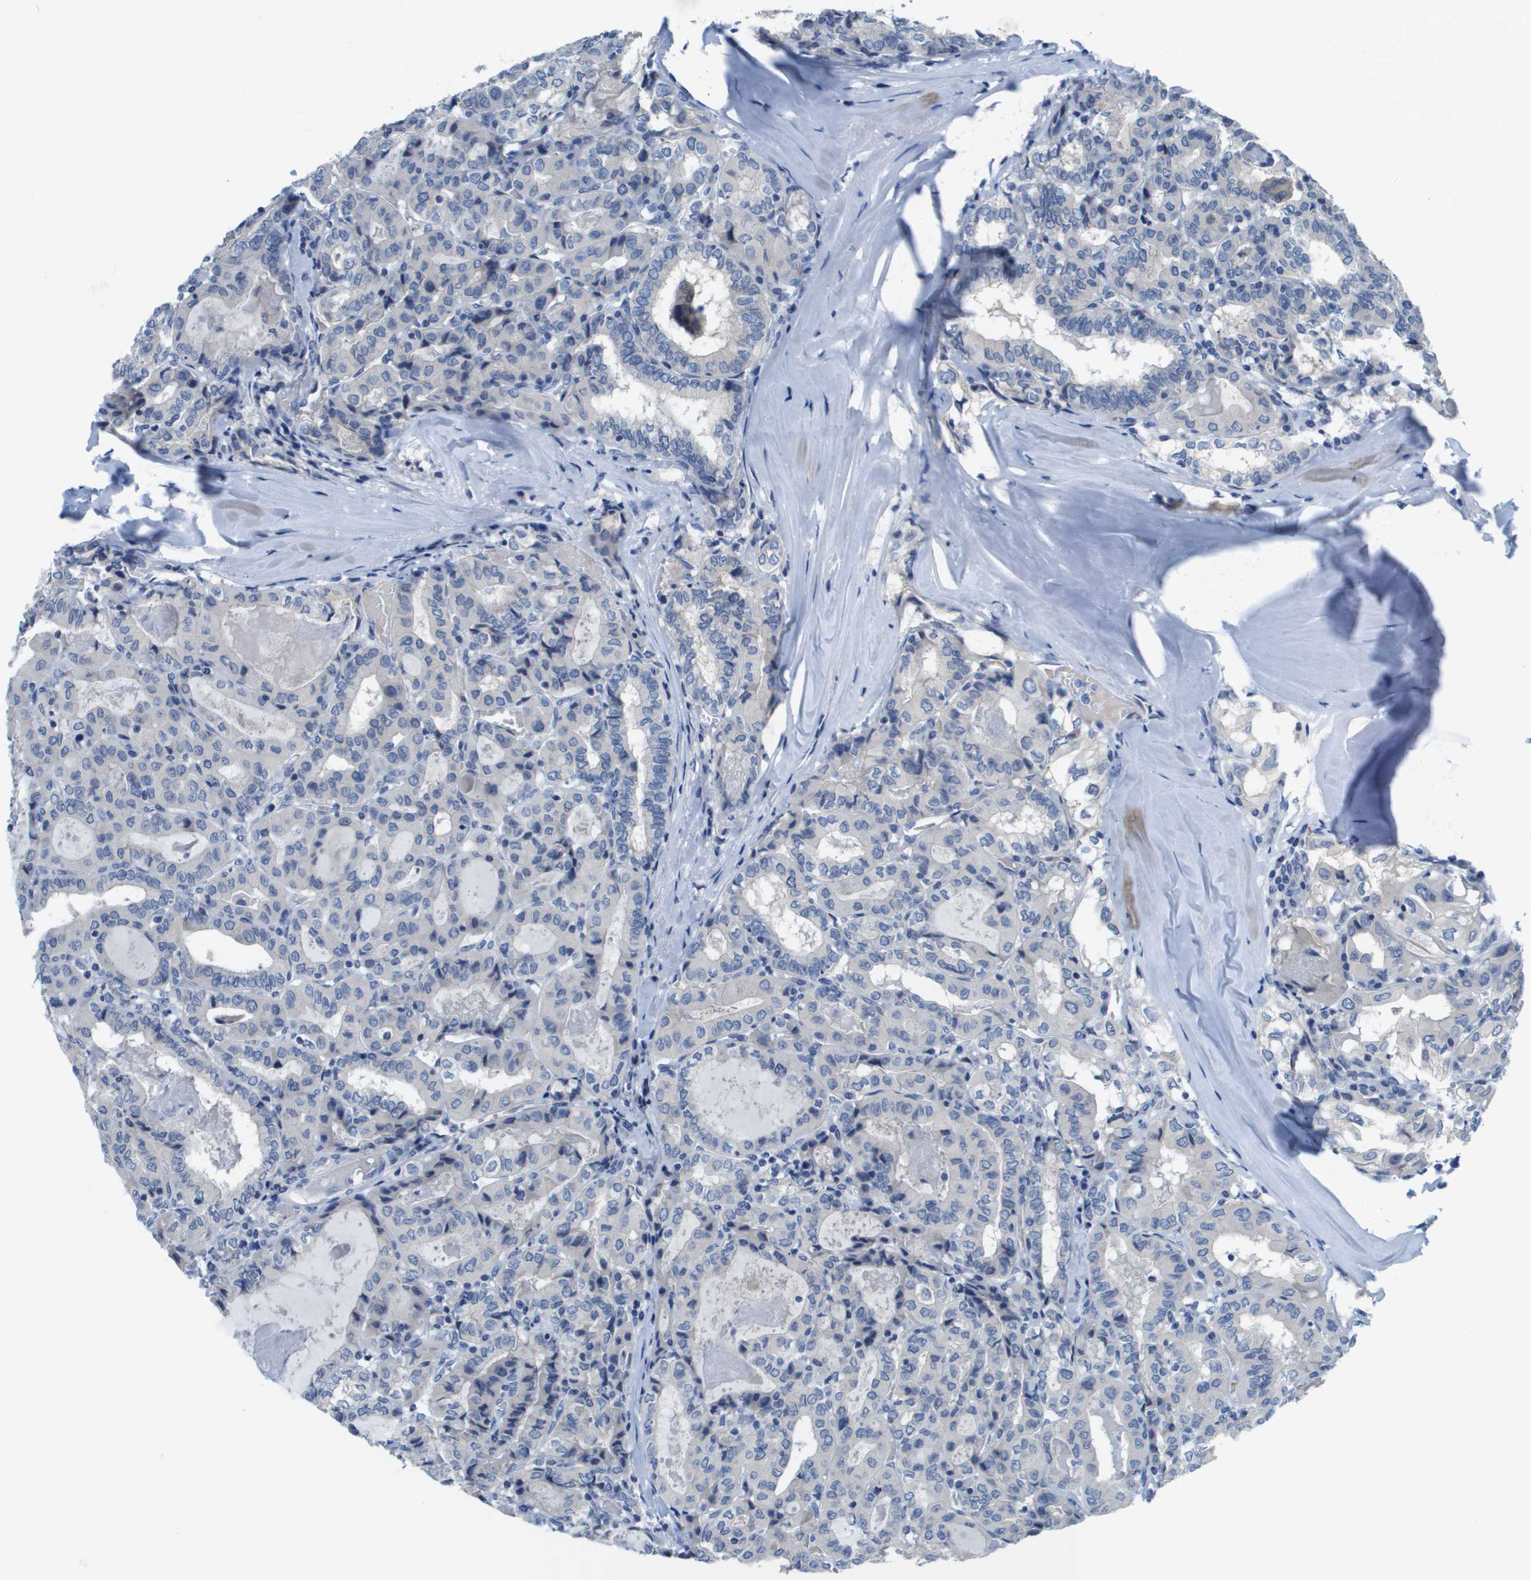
{"staining": {"intensity": "negative", "quantity": "none", "location": "none"}, "tissue": "thyroid cancer", "cell_type": "Tumor cells", "image_type": "cancer", "snomed": [{"axis": "morphology", "description": "Papillary adenocarcinoma, NOS"}, {"axis": "topography", "description": "Thyroid gland"}], "caption": "IHC of thyroid cancer (papillary adenocarcinoma) displays no expression in tumor cells.", "gene": "NCS1", "patient": {"sex": "female", "age": 42}}